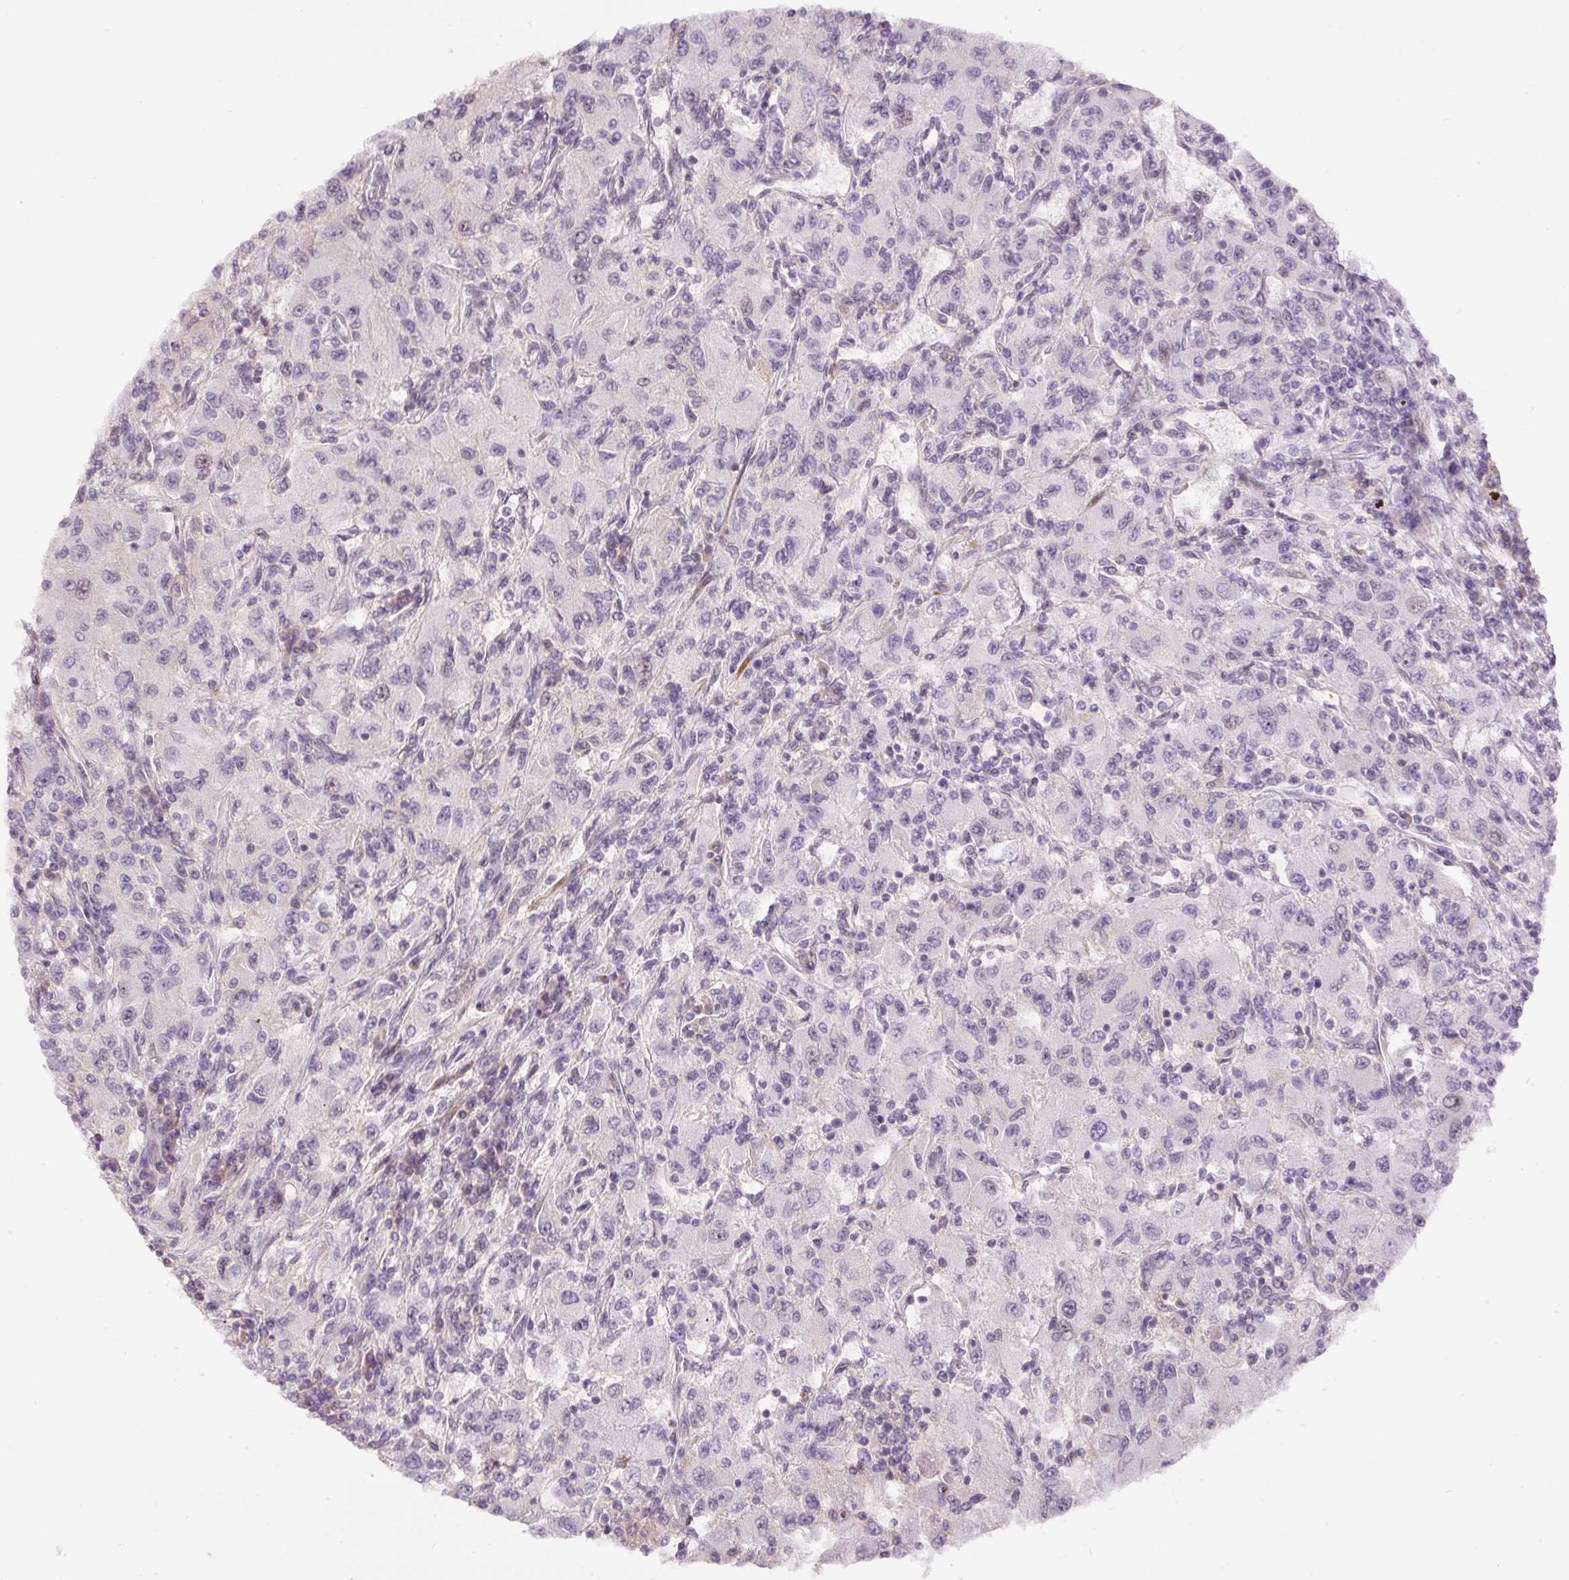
{"staining": {"intensity": "negative", "quantity": "none", "location": "none"}, "tissue": "renal cancer", "cell_type": "Tumor cells", "image_type": "cancer", "snomed": [{"axis": "morphology", "description": "Adenocarcinoma, NOS"}, {"axis": "topography", "description": "Kidney"}], "caption": "DAB immunohistochemical staining of renal cancer shows no significant positivity in tumor cells.", "gene": "HNF1A", "patient": {"sex": "female", "age": 67}}